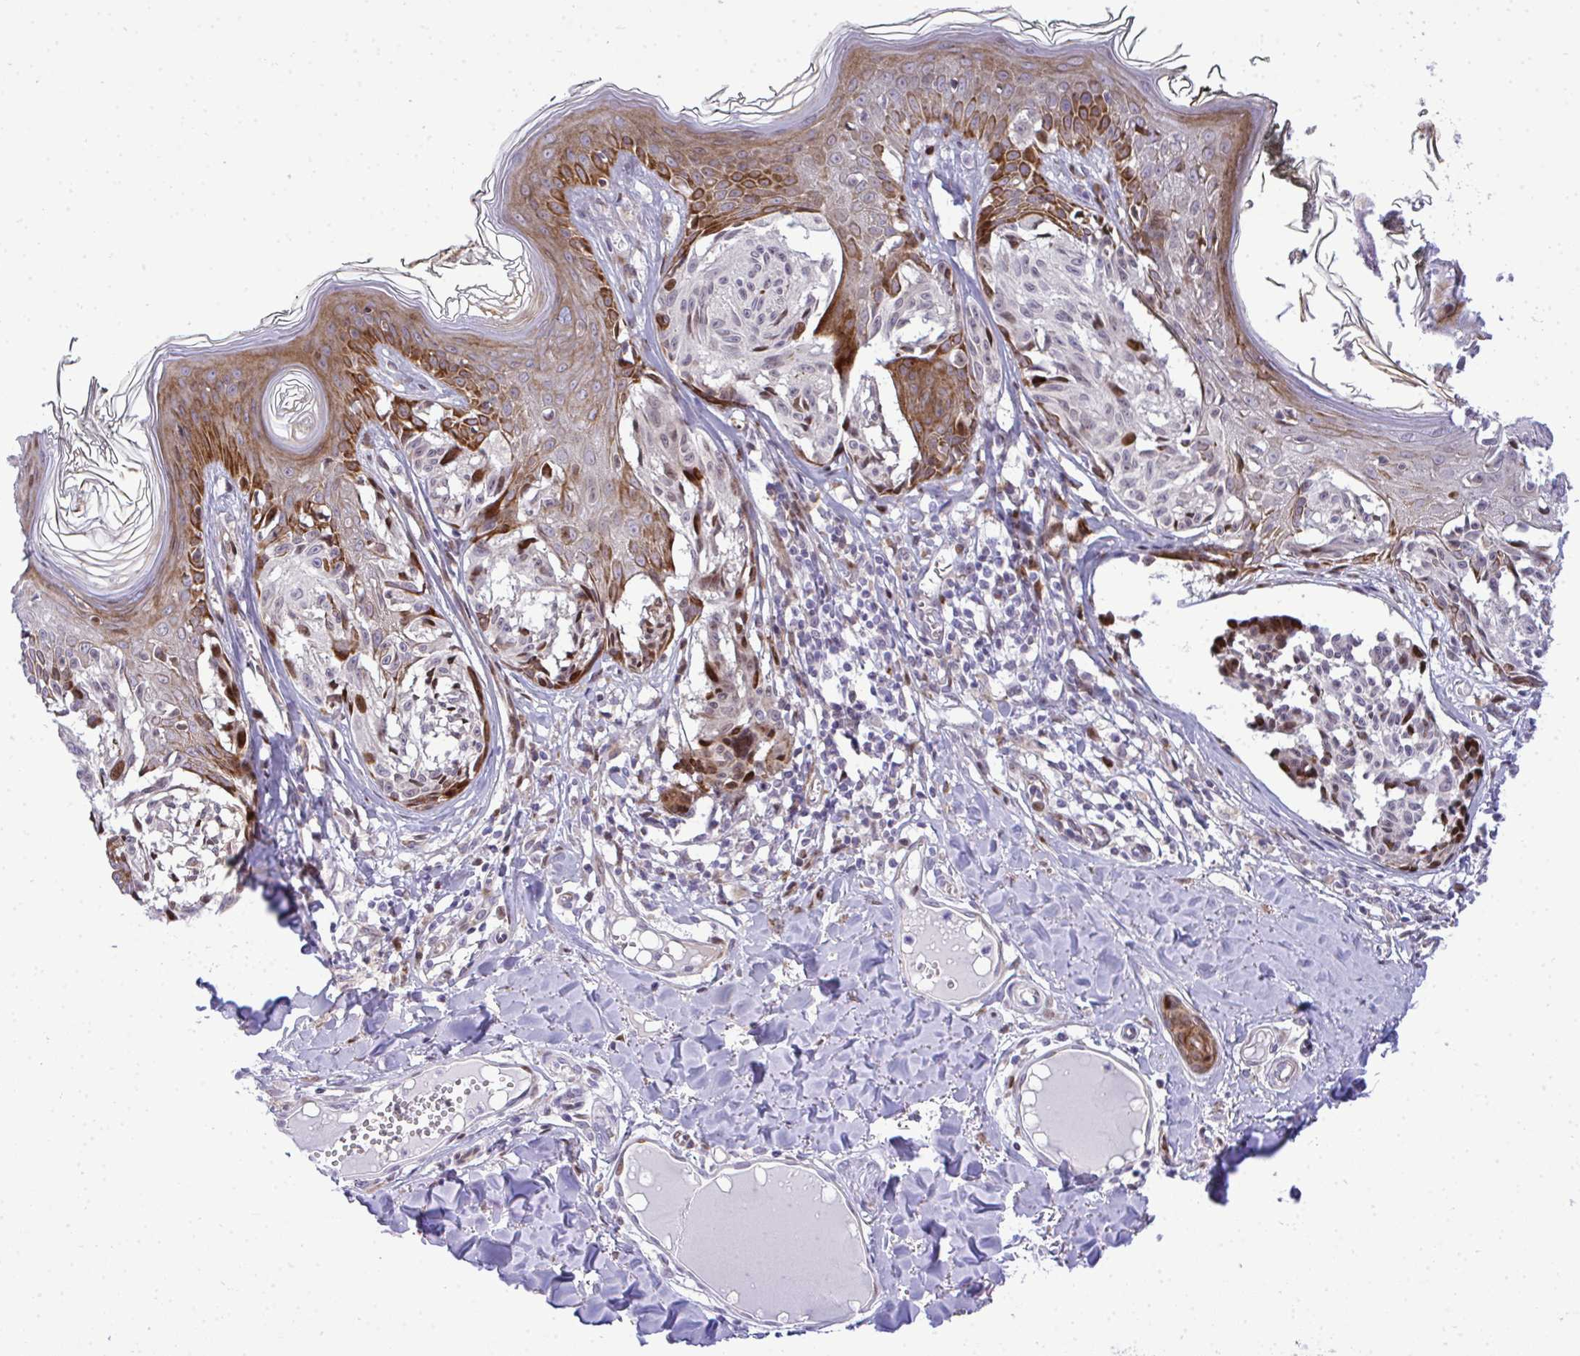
{"staining": {"intensity": "moderate", "quantity": "<25%", "location": "cytoplasmic/membranous,nuclear"}, "tissue": "melanoma", "cell_type": "Tumor cells", "image_type": "cancer", "snomed": [{"axis": "morphology", "description": "Malignant melanoma, NOS"}, {"axis": "topography", "description": "Skin"}], "caption": "Tumor cells demonstrate low levels of moderate cytoplasmic/membranous and nuclear positivity in about <25% of cells in human malignant melanoma. The staining was performed using DAB to visualize the protein expression in brown, while the nuclei were stained in blue with hematoxylin (Magnification: 20x).", "gene": "CASTOR2", "patient": {"sex": "female", "age": 43}}